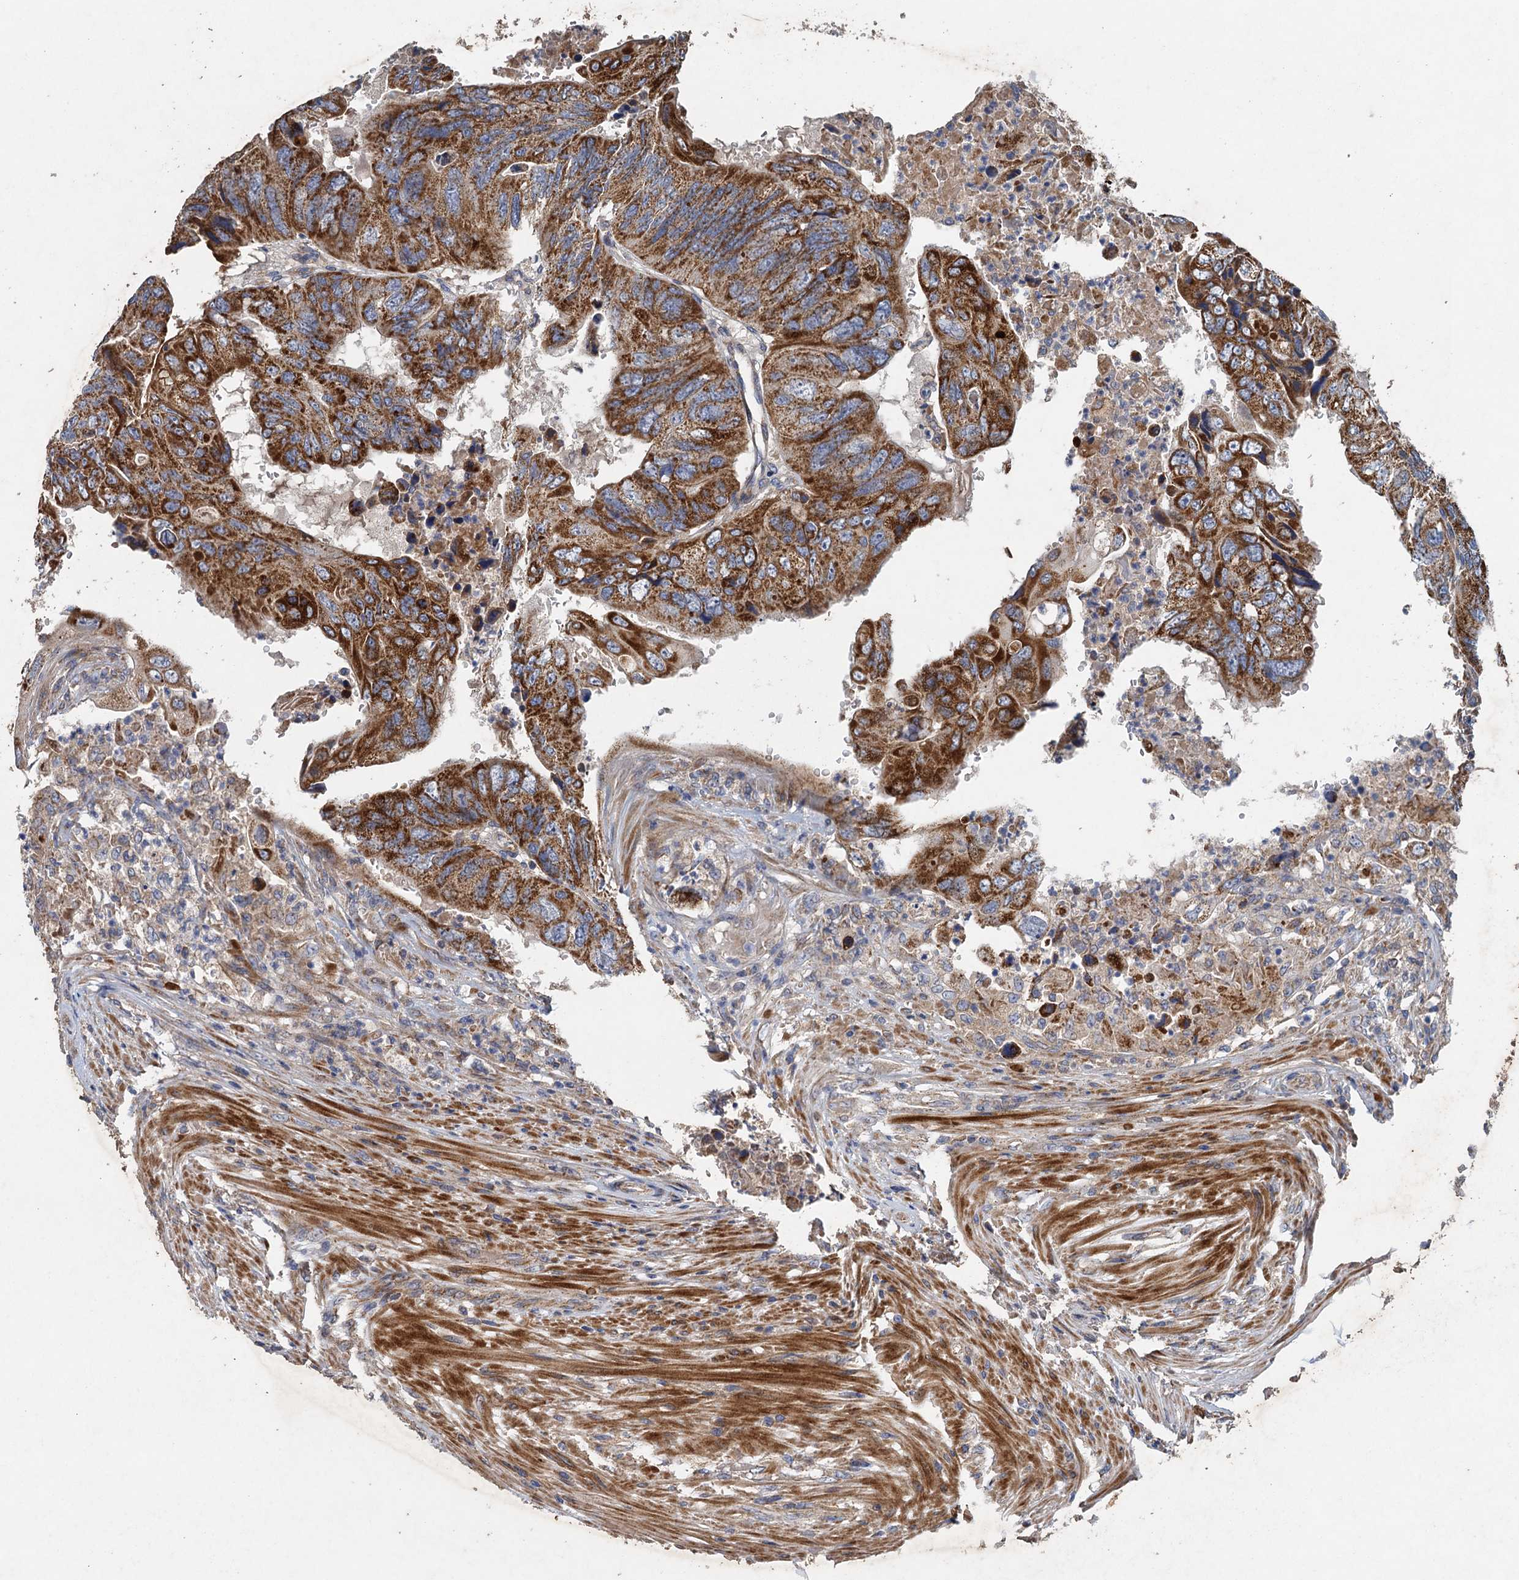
{"staining": {"intensity": "strong", "quantity": ">75%", "location": "cytoplasmic/membranous"}, "tissue": "colorectal cancer", "cell_type": "Tumor cells", "image_type": "cancer", "snomed": [{"axis": "morphology", "description": "Adenocarcinoma, NOS"}, {"axis": "topography", "description": "Rectum"}], "caption": "Colorectal cancer (adenocarcinoma) tissue reveals strong cytoplasmic/membranous staining in about >75% of tumor cells", "gene": "BCS1L", "patient": {"sex": "male", "age": 63}}